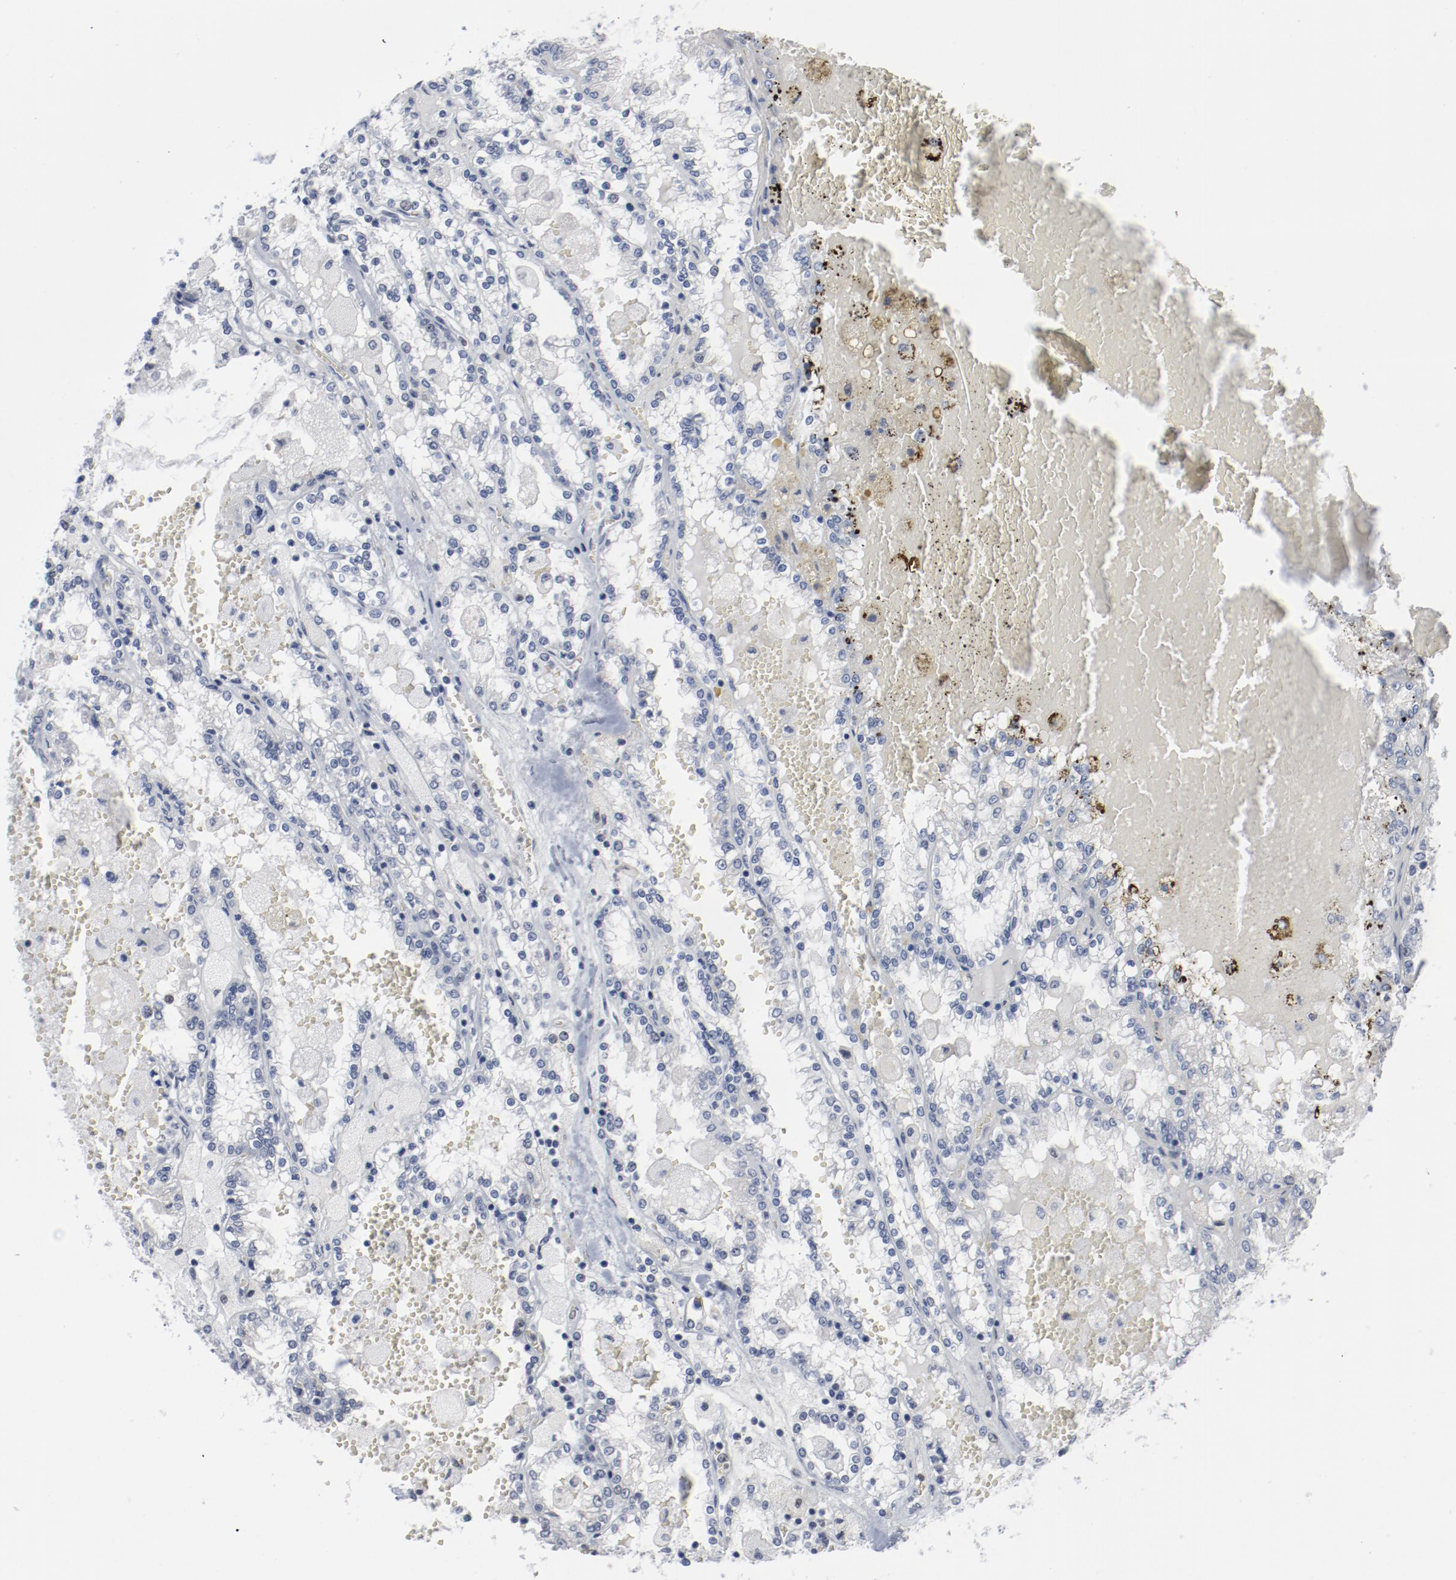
{"staining": {"intensity": "negative", "quantity": "none", "location": "none"}, "tissue": "renal cancer", "cell_type": "Tumor cells", "image_type": "cancer", "snomed": [{"axis": "morphology", "description": "Adenocarcinoma, NOS"}, {"axis": "topography", "description": "Kidney"}], "caption": "The micrograph displays no significant expression in tumor cells of adenocarcinoma (renal). Brightfield microscopy of IHC stained with DAB (brown) and hematoxylin (blue), captured at high magnification.", "gene": "FOXN2", "patient": {"sex": "female", "age": 56}}